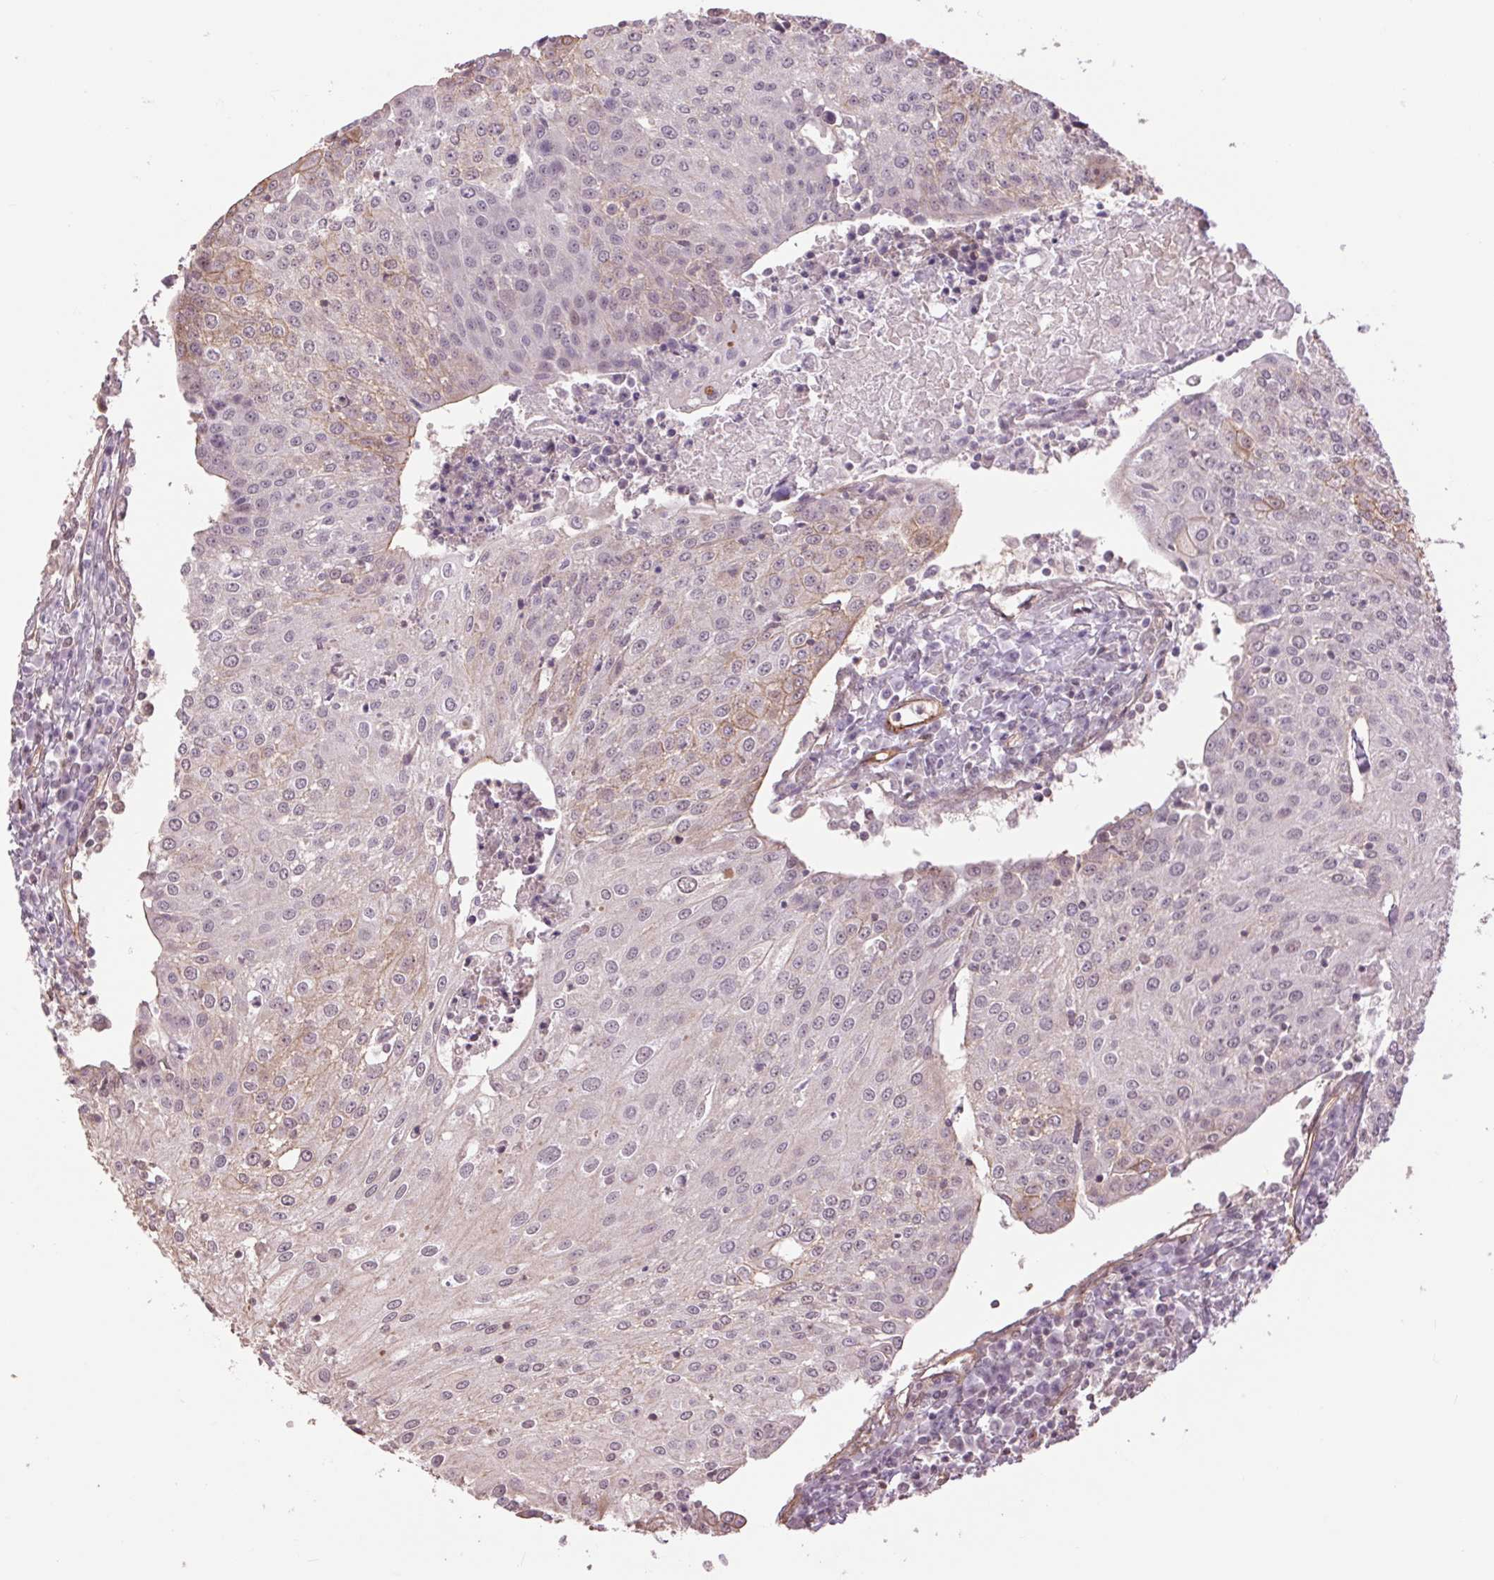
{"staining": {"intensity": "weak", "quantity": "<25%", "location": "cytoplasmic/membranous"}, "tissue": "urothelial cancer", "cell_type": "Tumor cells", "image_type": "cancer", "snomed": [{"axis": "morphology", "description": "Urothelial carcinoma, High grade"}, {"axis": "topography", "description": "Urinary bladder"}], "caption": "Immunohistochemistry (IHC) of urothelial cancer reveals no staining in tumor cells. (Brightfield microscopy of DAB immunohistochemistry at high magnification).", "gene": "PALM", "patient": {"sex": "female", "age": 85}}